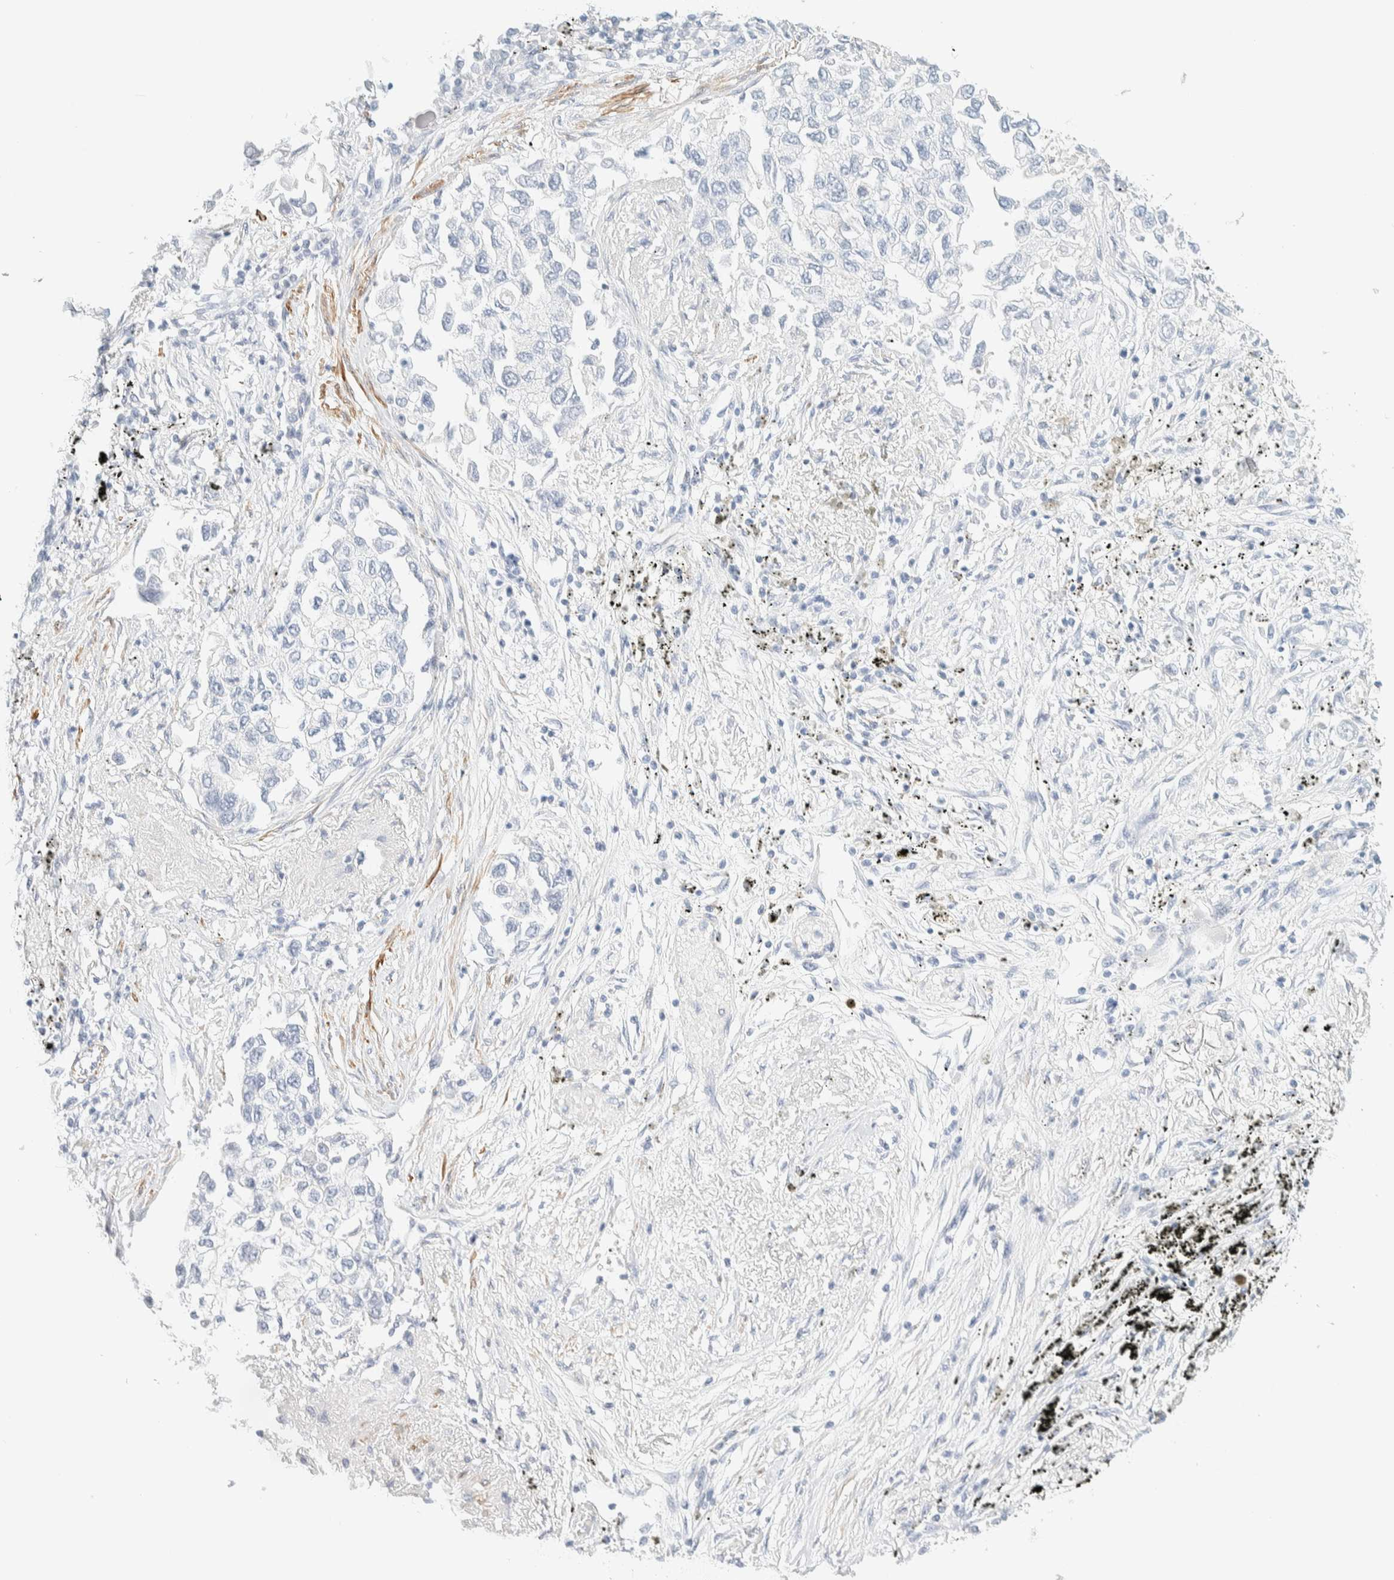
{"staining": {"intensity": "negative", "quantity": "none", "location": "none"}, "tissue": "lung cancer", "cell_type": "Tumor cells", "image_type": "cancer", "snomed": [{"axis": "morphology", "description": "Inflammation, NOS"}, {"axis": "morphology", "description": "Adenocarcinoma, NOS"}, {"axis": "topography", "description": "Lung"}], "caption": "Adenocarcinoma (lung) was stained to show a protein in brown. There is no significant expression in tumor cells.", "gene": "AFMID", "patient": {"sex": "male", "age": 63}}